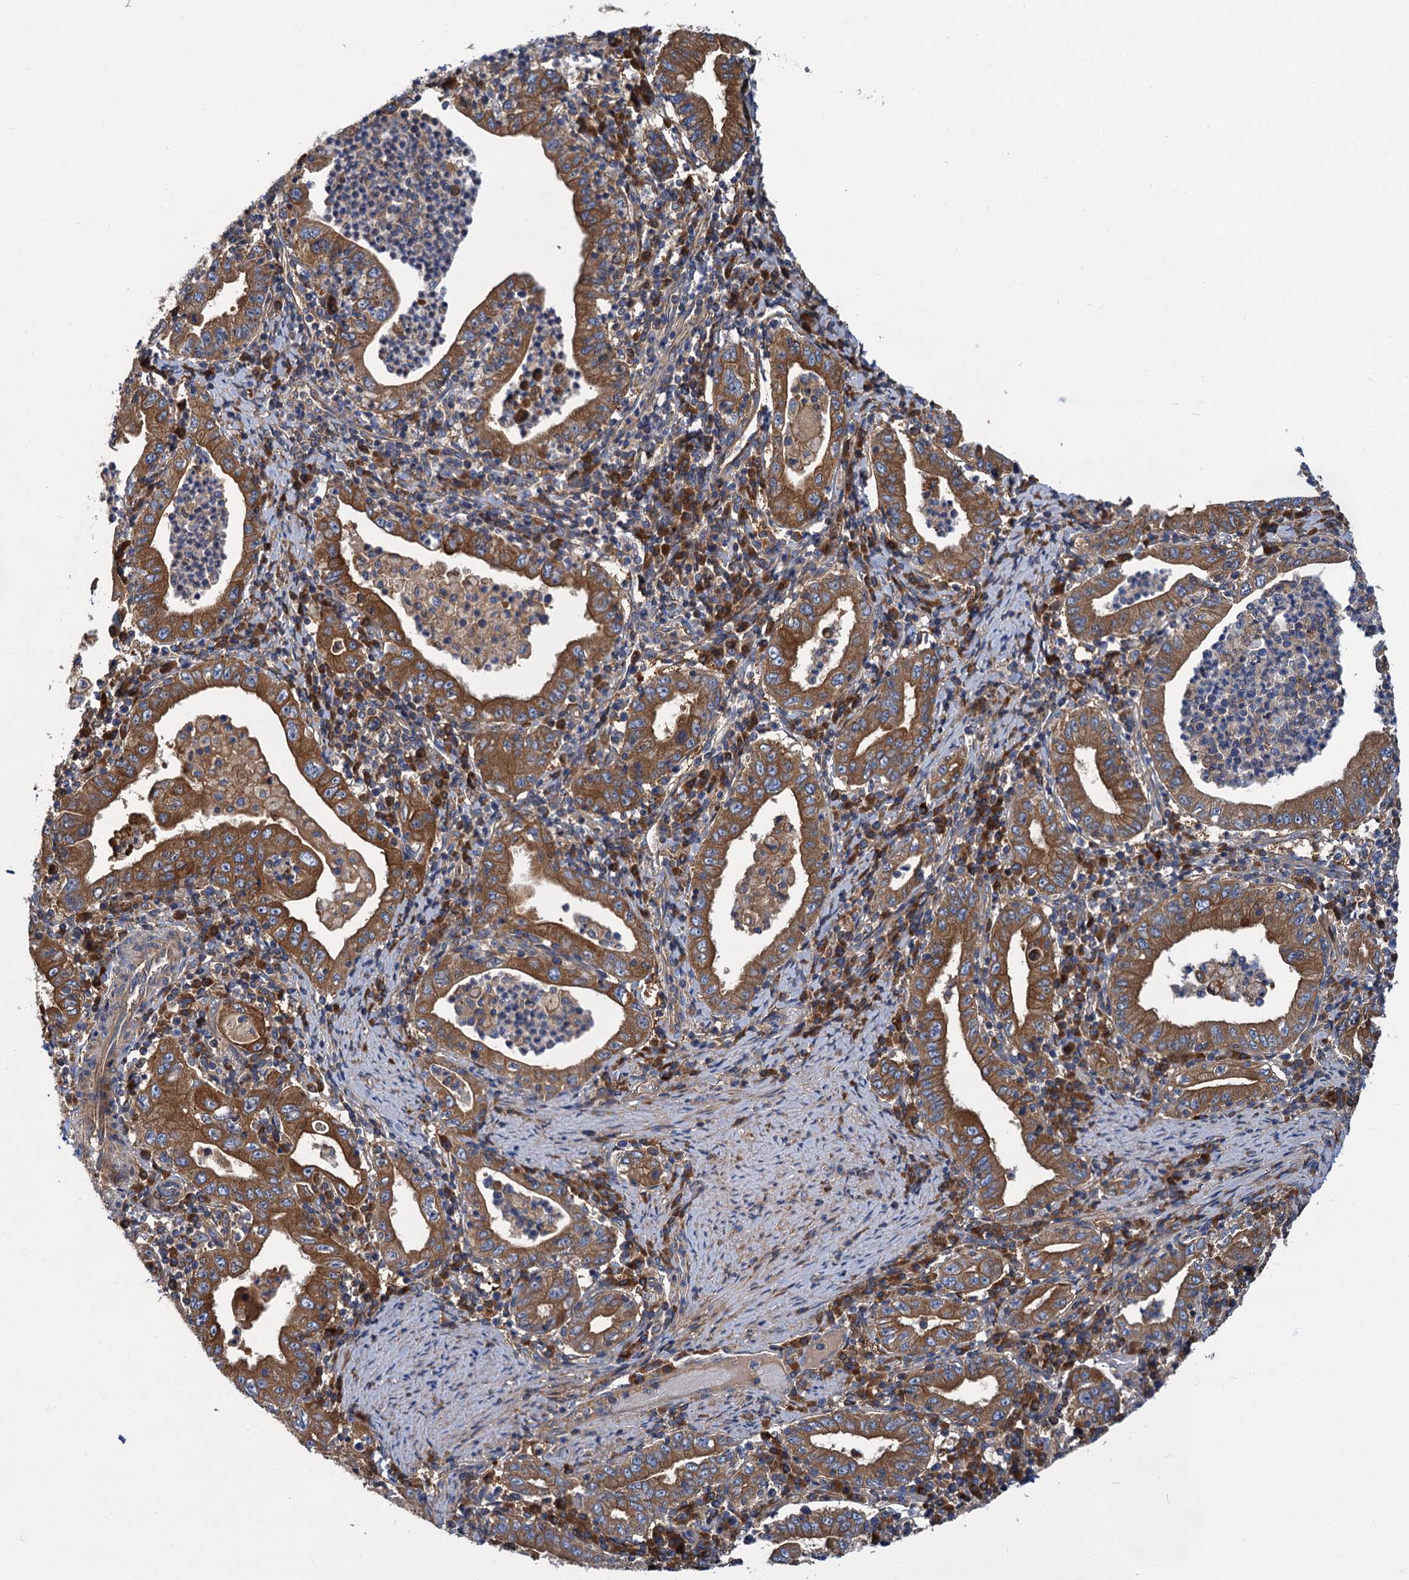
{"staining": {"intensity": "strong", "quantity": ">75%", "location": "cytoplasmic/membranous"}, "tissue": "stomach cancer", "cell_type": "Tumor cells", "image_type": "cancer", "snomed": [{"axis": "morphology", "description": "Normal tissue, NOS"}, {"axis": "morphology", "description": "Adenocarcinoma, NOS"}, {"axis": "topography", "description": "Esophagus"}, {"axis": "topography", "description": "Stomach, upper"}, {"axis": "topography", "description": "Peripheral nerve tissue"}], "caption": "This photomicrograph displays immunohistochemistry staining of human stomach cancer, with high strong cytoplasmic/membranous staining in approximately >75% of tumor cells.", "gene": "ALKBH7", "patient": {"sex": "male", "age": 62}}